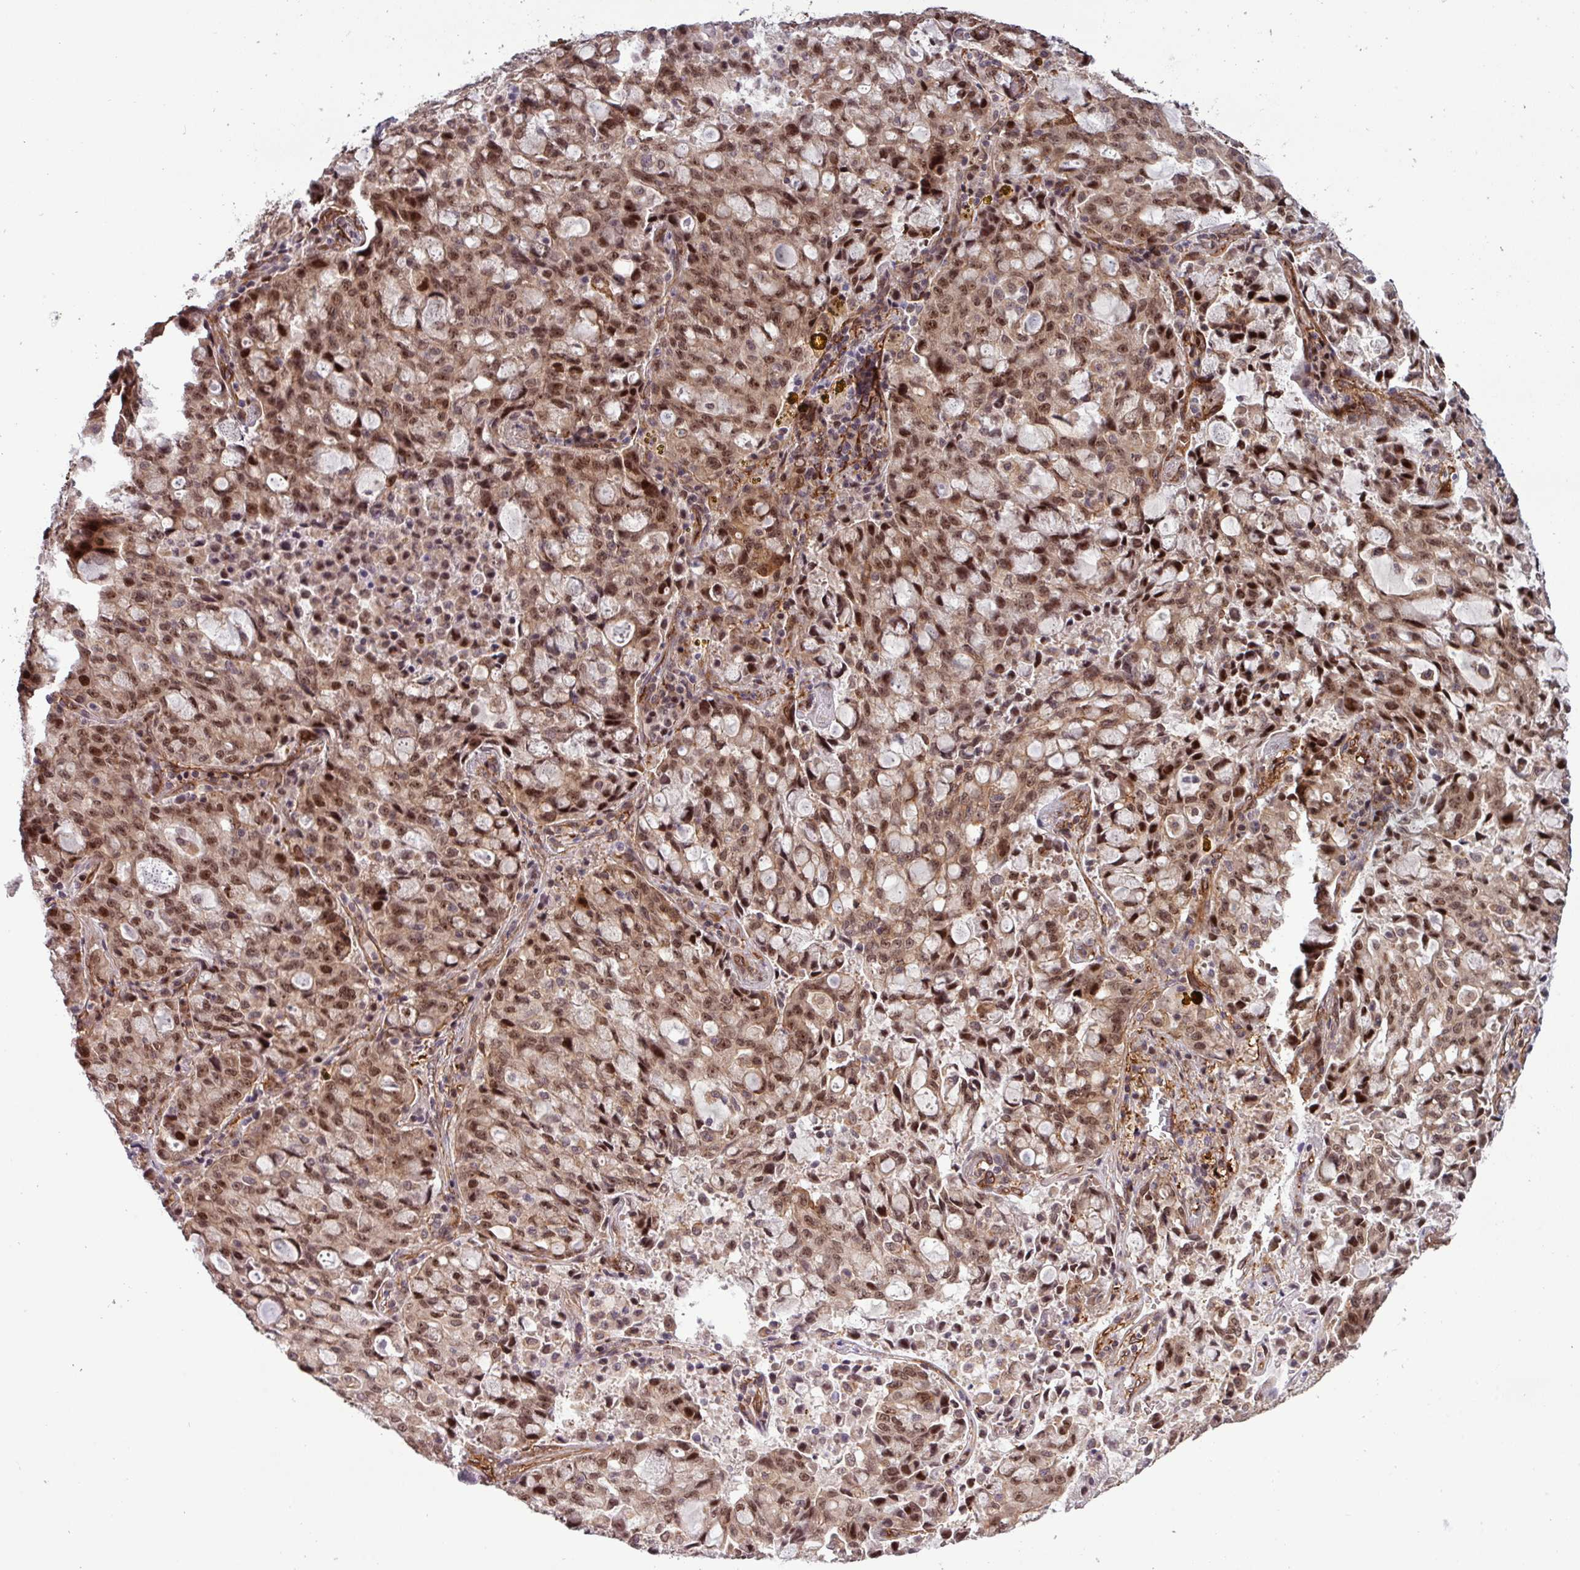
{"staining": {"intensity": "moderate", "quantity": ">75%", "location": "cytoplasmic/membranous,nuclear"}, "tissue": "lung cancer", "cell_type": "Tumor cells", "image_type": "cancer", "snomed": [{"axis": "morphology", "description": "Adenocarcinoma, NOS"}, {"axis": "topography", "description": "Lung"}], "caption": "This histopathology image reveals IHC staining of adenocarcinoma (lung), with medium moderate cytoplasmic/membranous and nuclear staining in approximately >75% of tumor cells.", "gene": "C7orf50", "patient": {"sex": "female", "age": 44}}